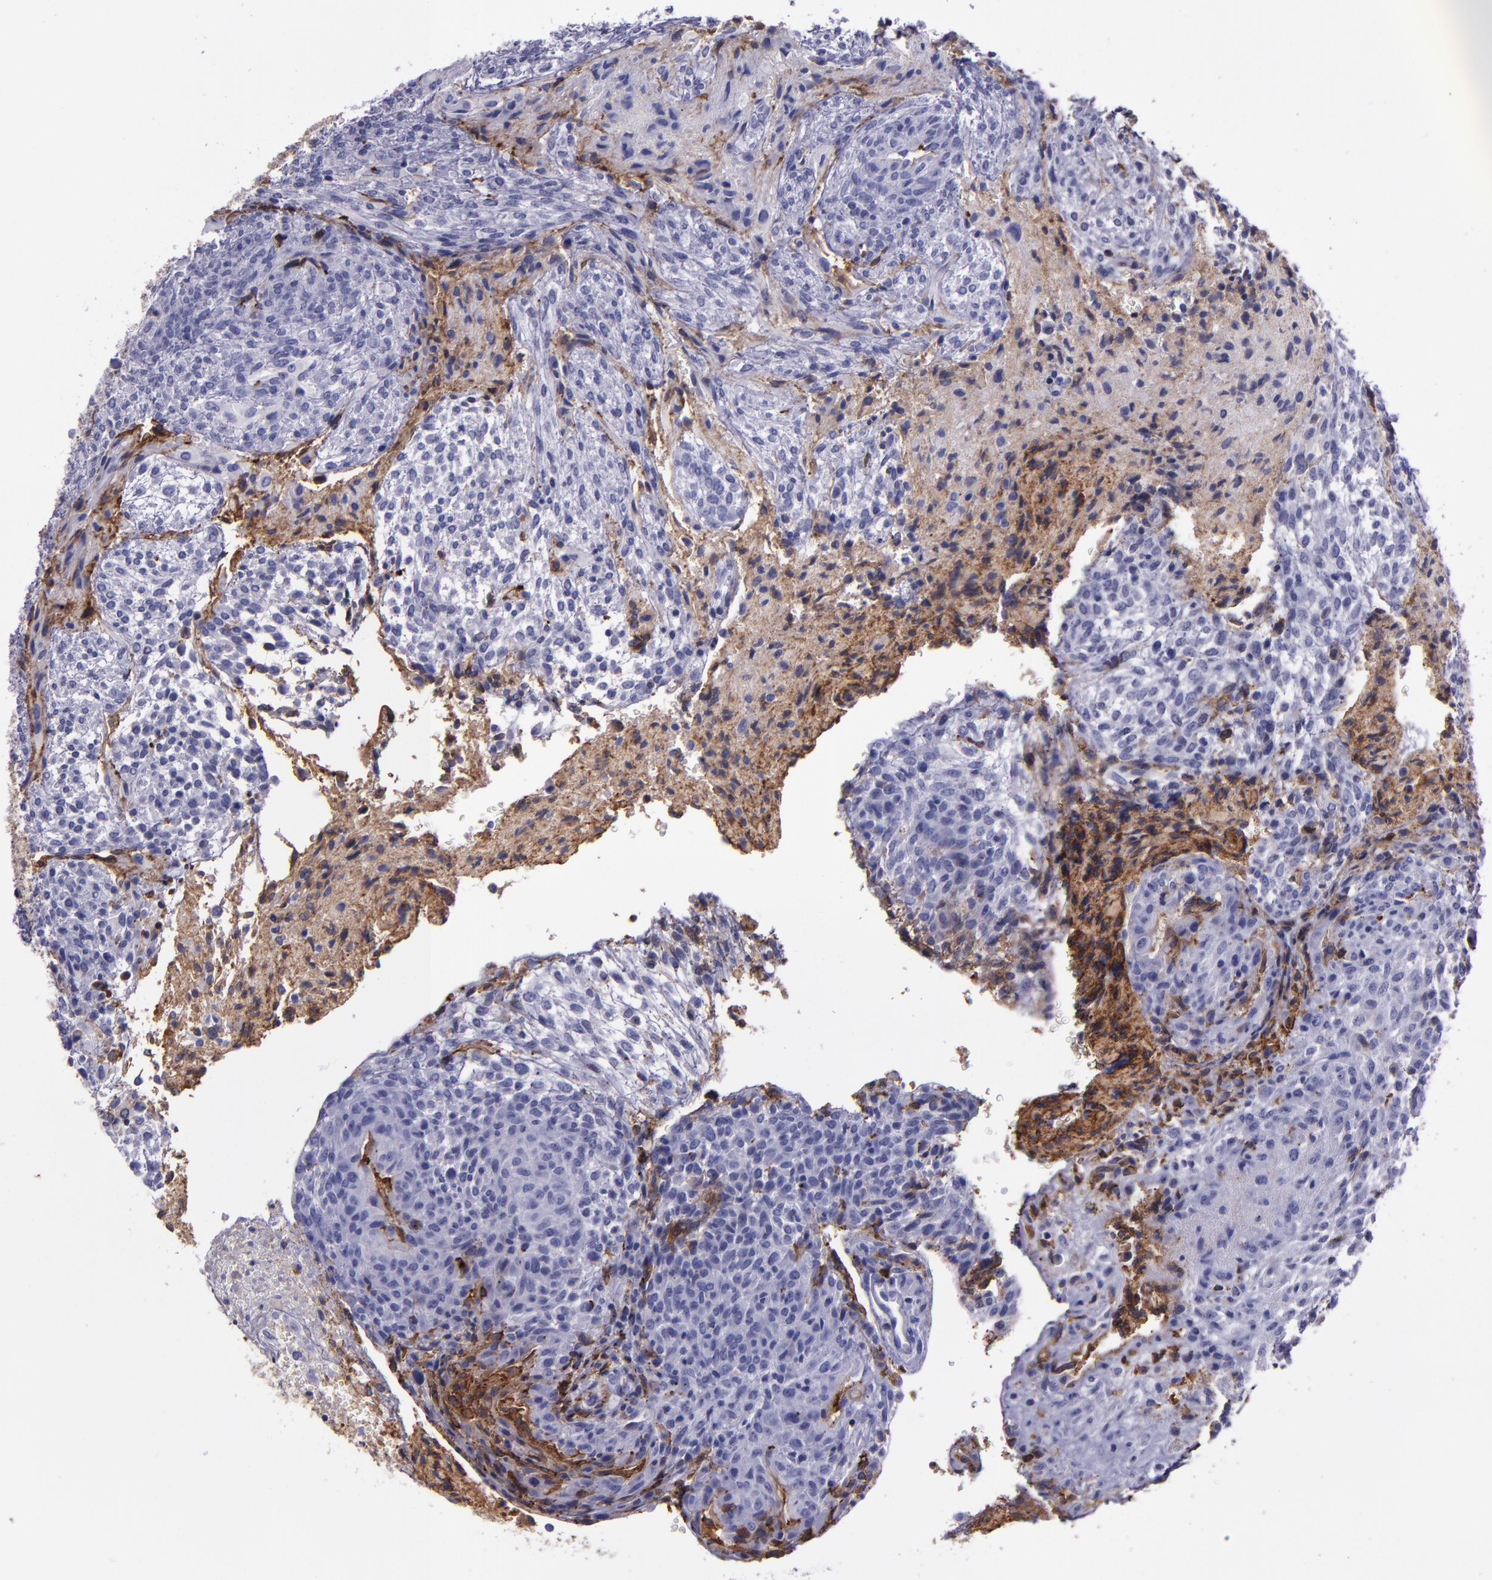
{"staining": {"intensity": "negative", "quantity": "none", "location": "none"}, "tissue": "glioma", "cell_type": "Tumor cells", "image_type": "cancer", "snomed": [{"axis": "morphology", "description": "Glioma, malignant, High grade"}, {"axis": "topography", "description": "Cerebral cortex"}], "caption": "A high-resolution image shows immunohistochemistry staining of glioma, which demonstrates no significant expression in tumor cells.", "gene": "APOH", "patient": {"sex": "female", "age": 55}}